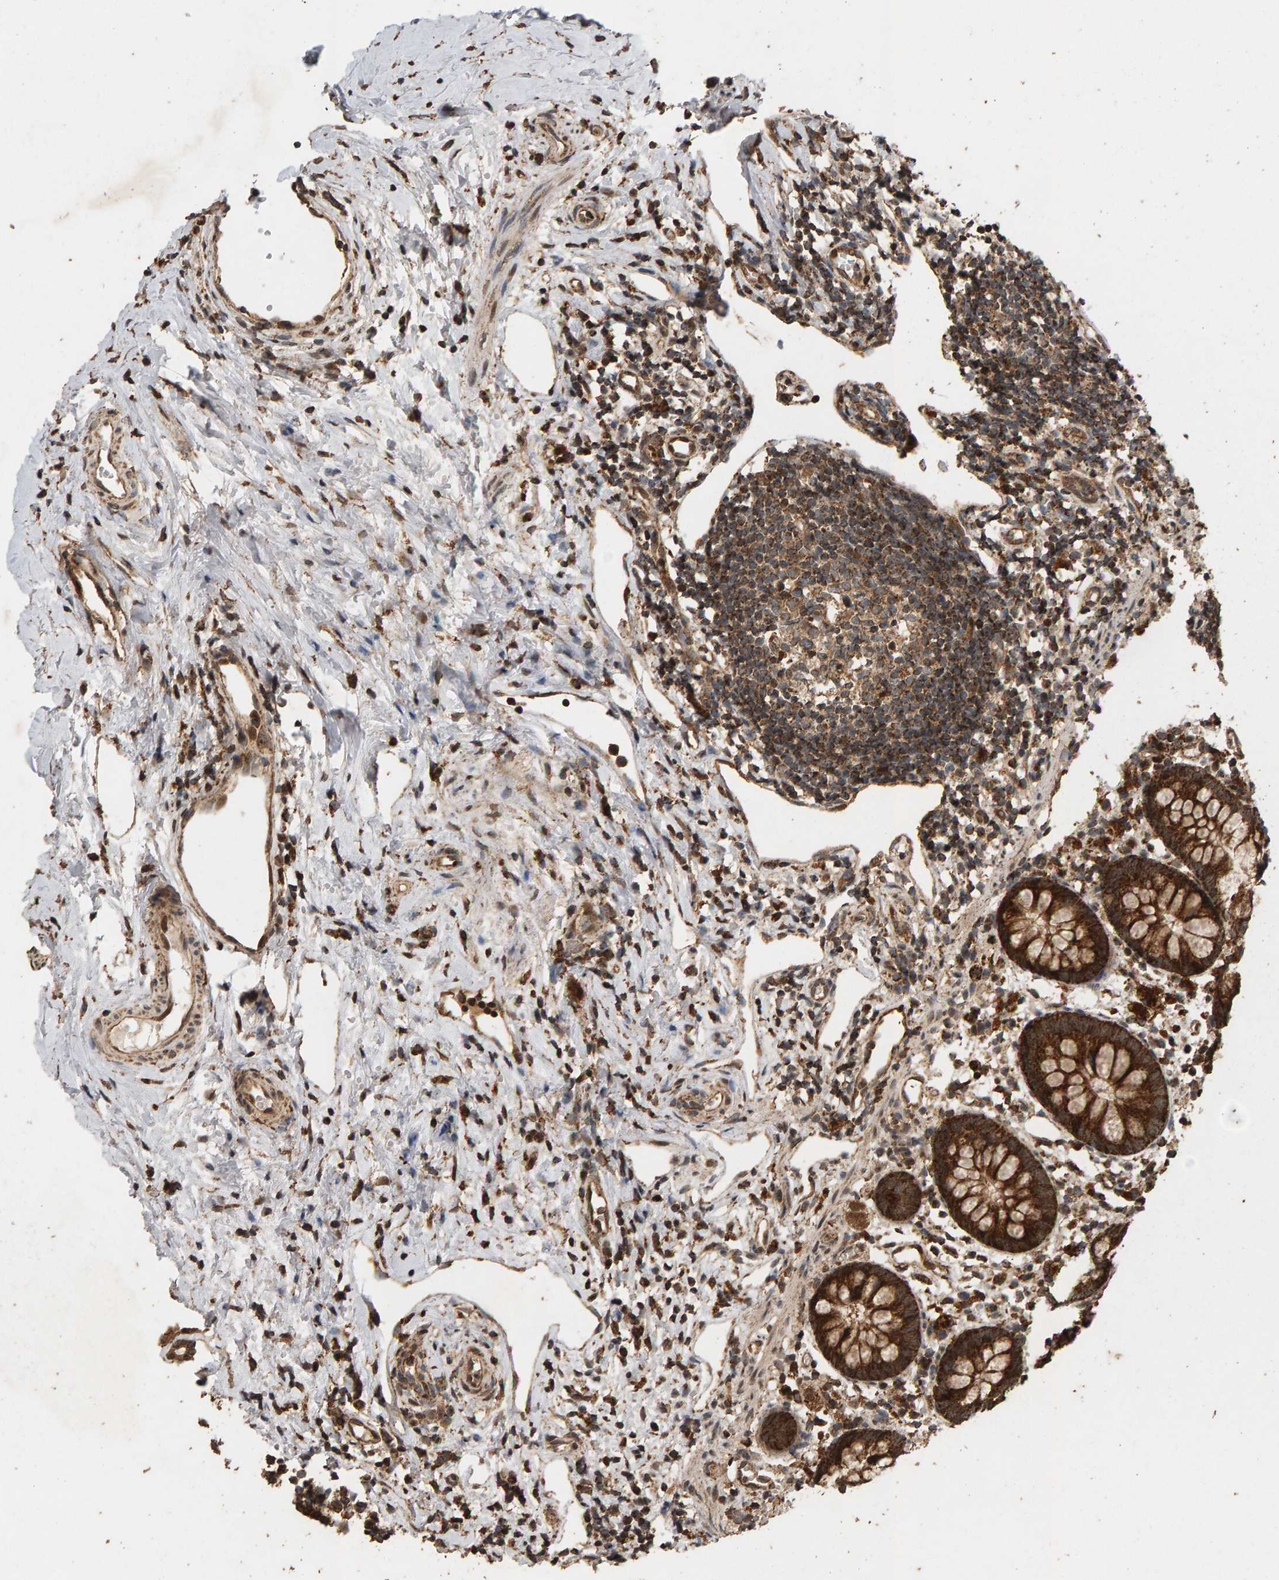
{"staining": {"intensity": "strong", "quantity": ">75%", "location": "cytoplasmic/membranous"}, "tissue": "appendix", "cell_type": "Glandular cells", "image_type": "normal", "snomed": [{"axis": "morphology", "description": "Normal tissue, NOS"}, {"axis": "topography", "description": "Appendix"}], "caption": "A brown stain labels strong cytoplasmic/membranous expression of a protein in glandular cells of normal appendix. (Brightfield microscopy of DAB IHC at high magnification).", "gene": "GSTK1", "patient": {"sex": "female", "age": 20}}